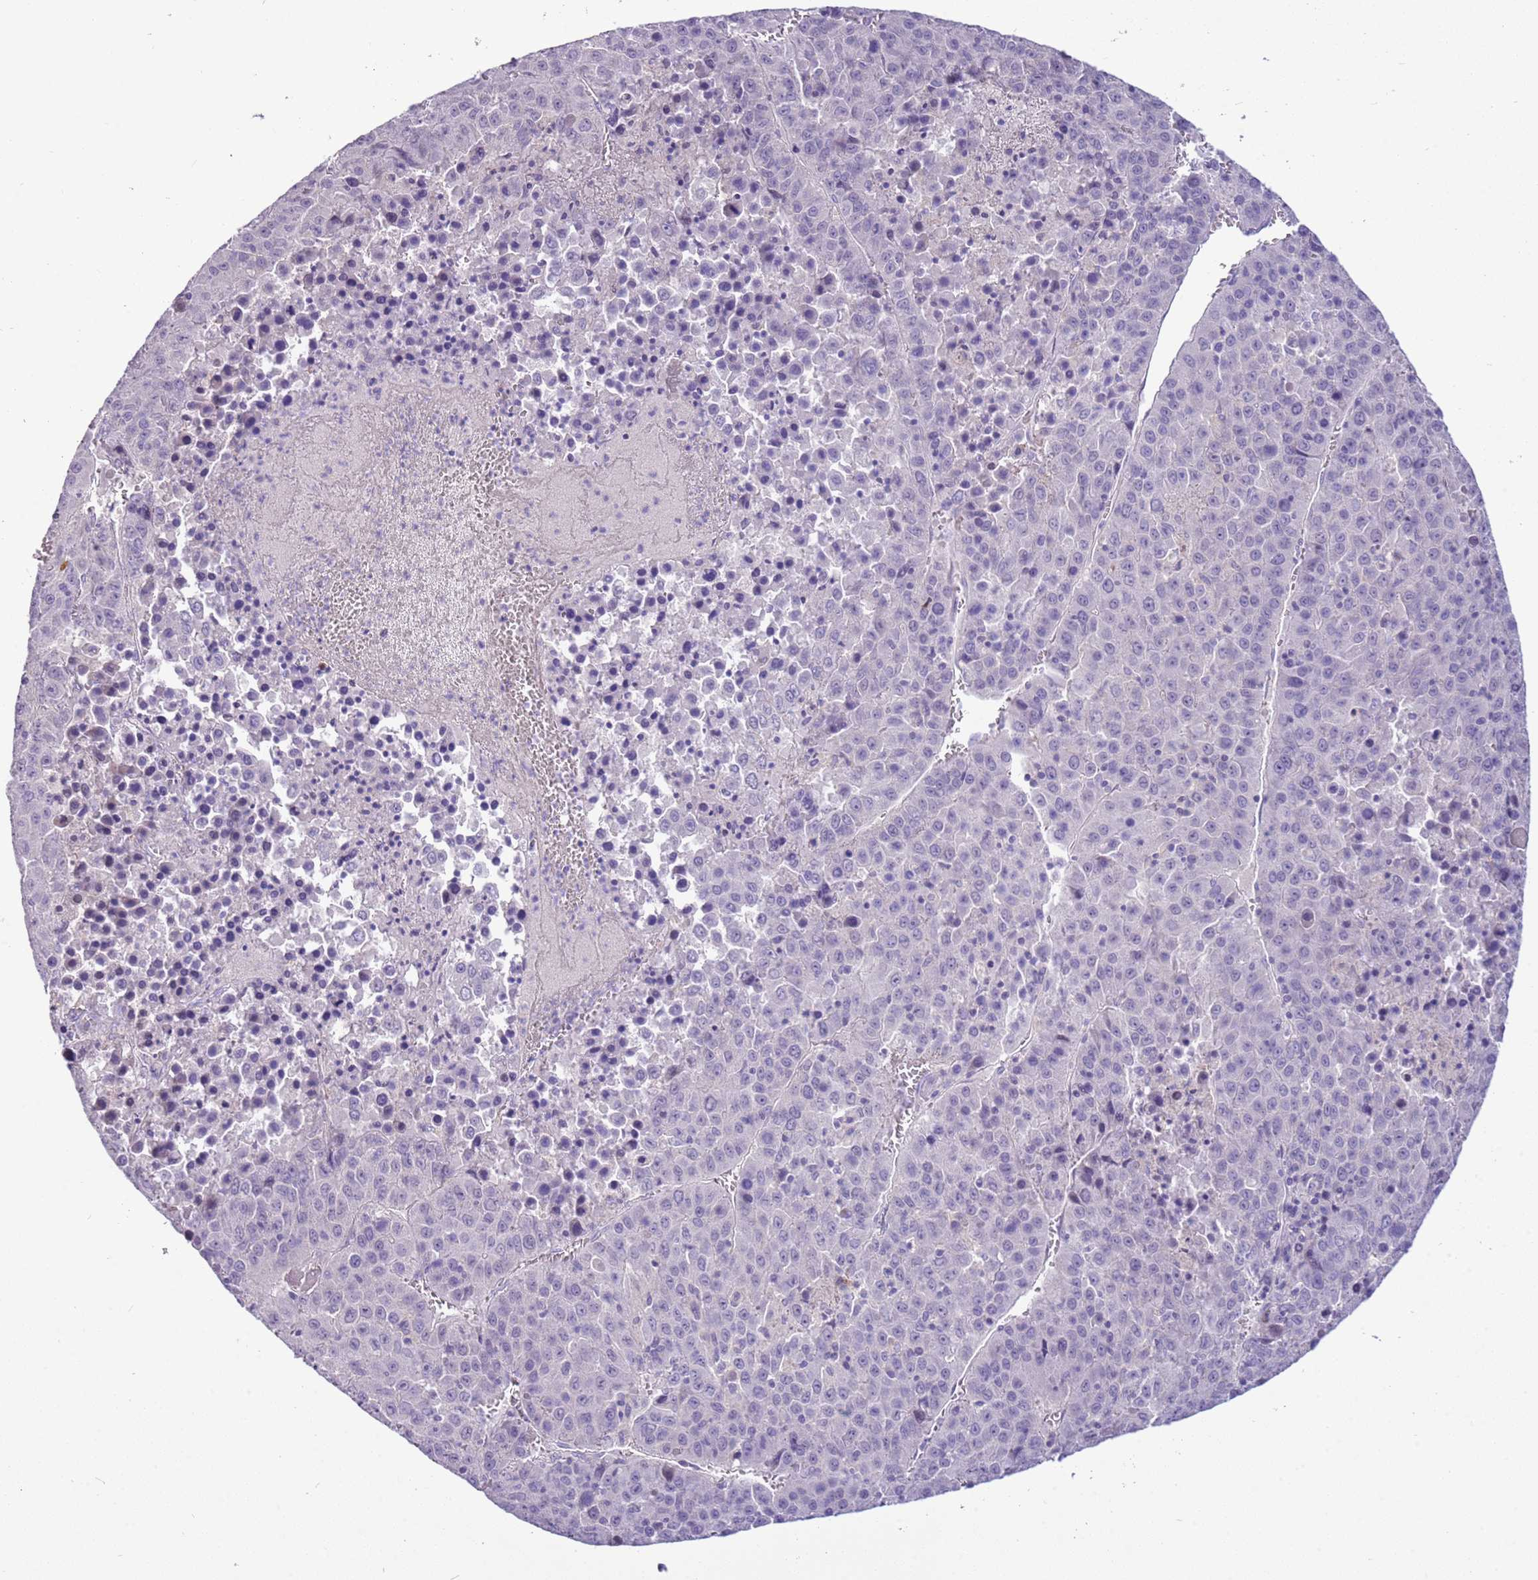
{"staining": {"intensity": "negative", "quantity": "none", "location": "none"}, "tissue": "liver cancer", "cell_type": "Tumor cells", "image_type": "cancer", "snomed": [{"axis": "morphology", "description": "Carcinoma, Hepatocellular, NOS"}, {"axis": "topography", "description": "Liver"}], "caption": "Immunohistochemical staining of hepatocellular carcinoma (liver) demonstrates no significant staining in tumor cells. (Brightfield microscopy of DAB immunohistochemistry (IHC) at high magnification).", "gene": "SCAMP5", "patient": {"sex": "female", "age": 53}}